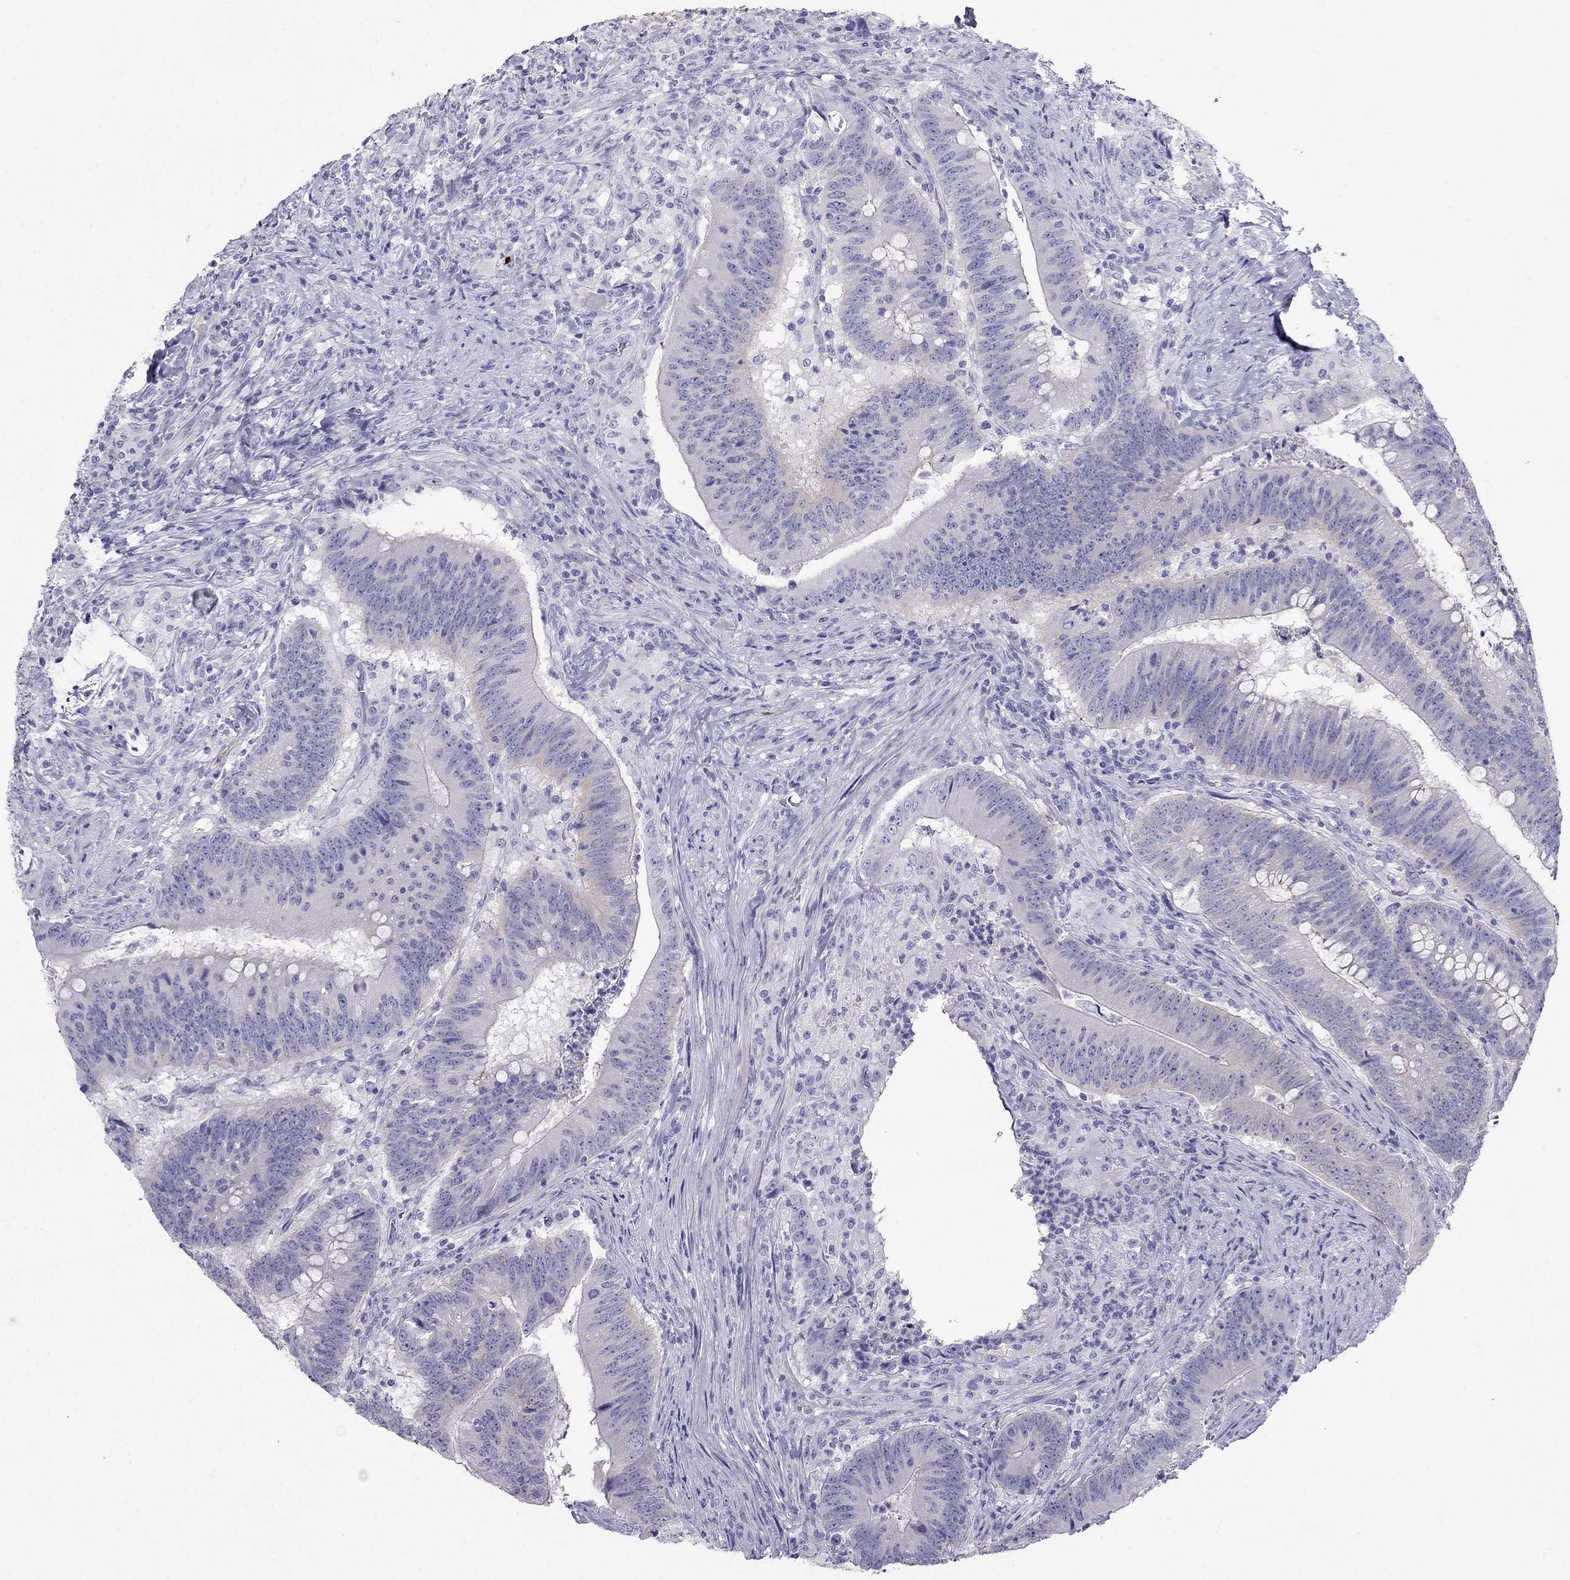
{"staining": {"intensity": "negative", "quantity": "none", "location": "none"}, "tissue": "colorectal cancer", "cell_type": "Tumor cells", "image_type": "cancer", "snomed": [{"axis": "morphology", "description": "Adenocarcinoma, NOS"}, {"axis": "topography", "description": "Colon"}], "caption": "Colorectal cancer (adenocarcinoma) stained for a protein using IHC reveals no positivity tumor cells.", "gene": "RFLNA", "patient": {"sex": "female", "age": 87}}